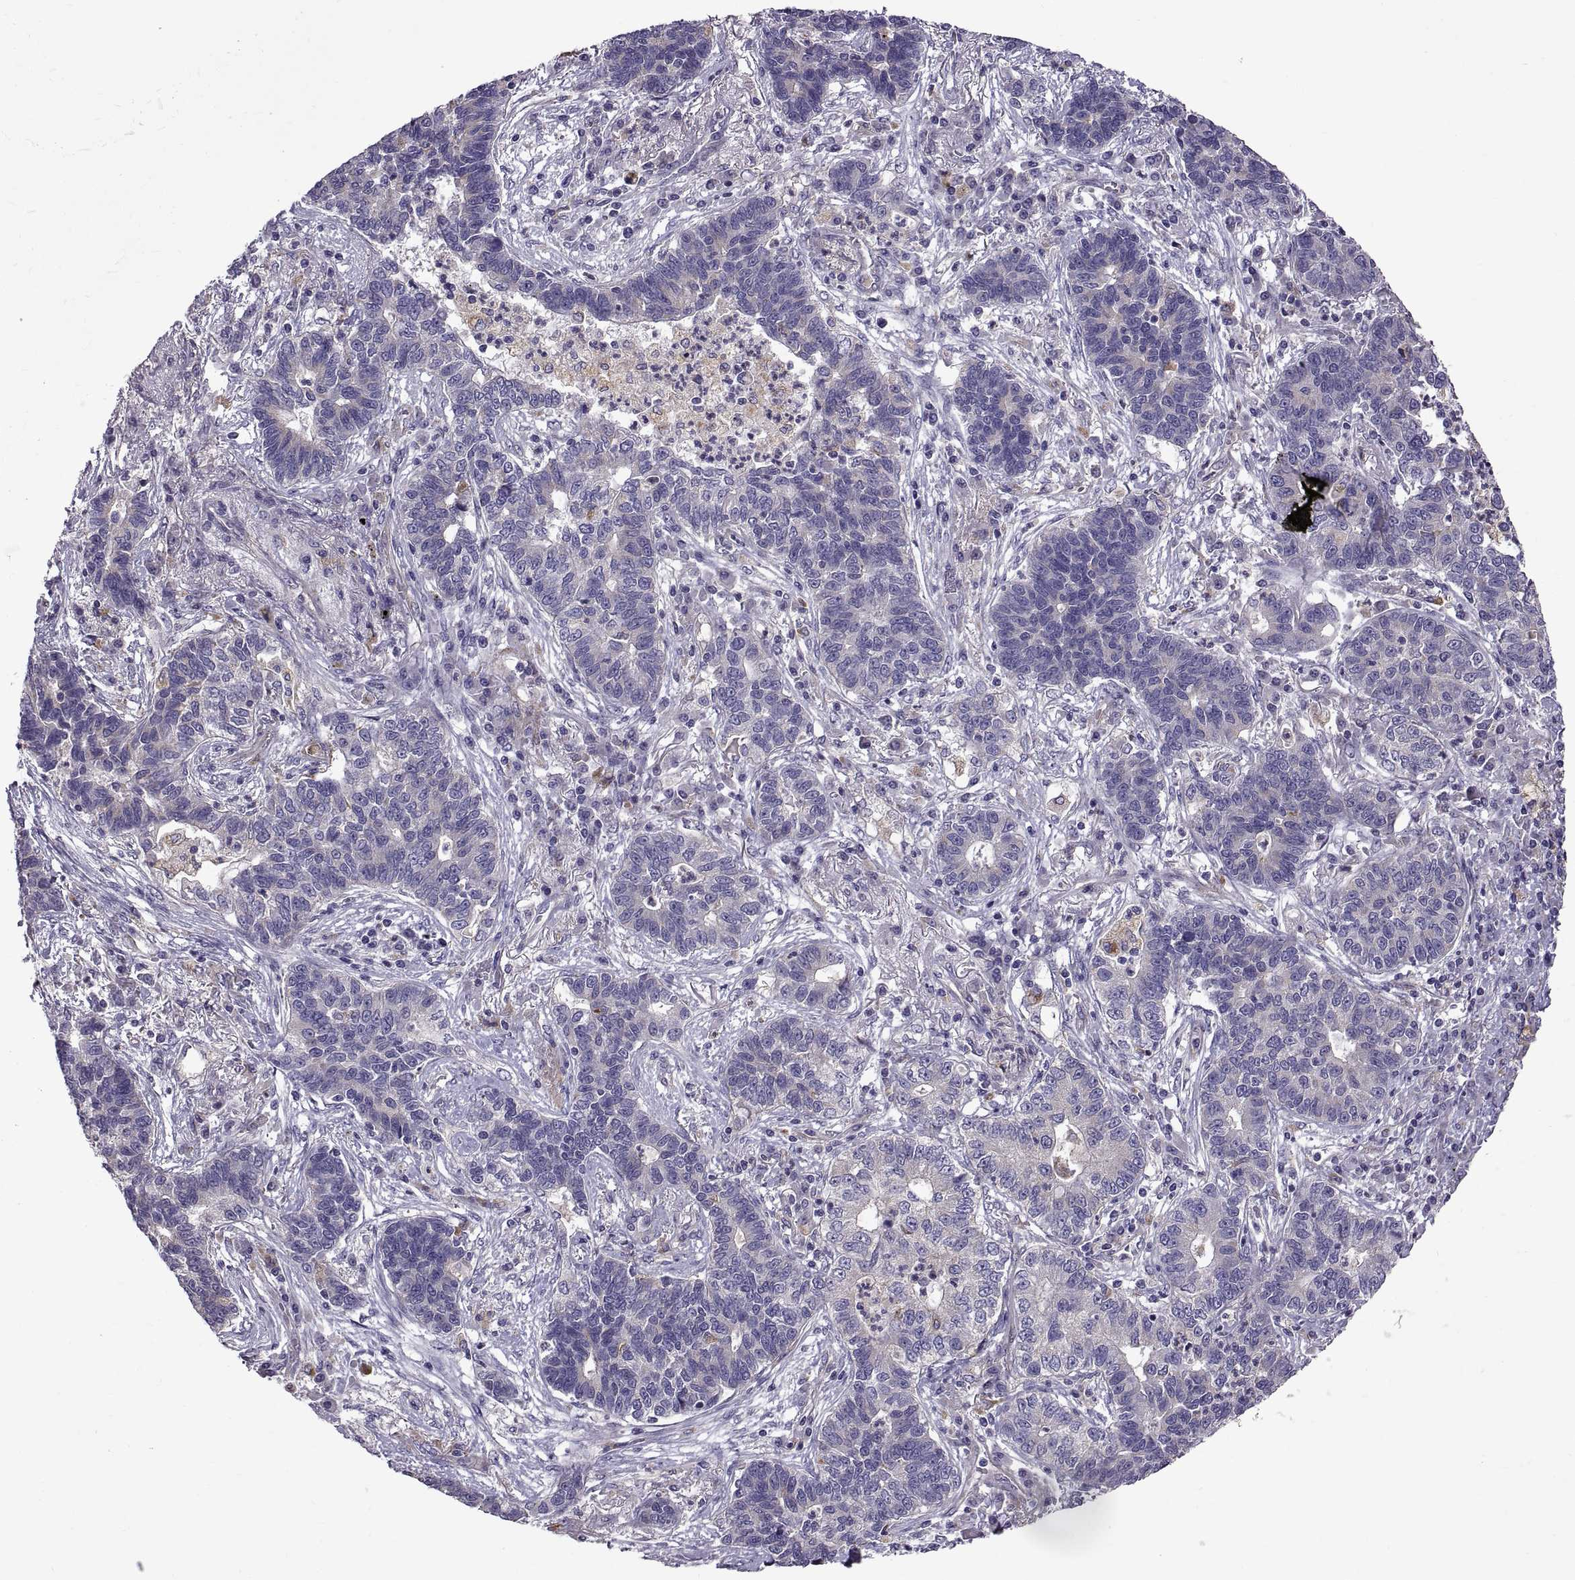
{"staining": {"intensity": "negative", "quantity": "none", "location": "none"}, "tissue": "lung cancer", "cell_type": "Tumor cells", "image_type": "cancer", "snomed": [{"axis": "morphology", "description": "Adenocarcinoma, NOS"}, {"axis": "topography", "description": "Lung"}], "caption": "DAB (3,3'-diaminobenzidine) immunohistochemical staining of lung adenocarcinoma demonstrates no significant positivity in tumor cells. (DAB immunohistochemistry (IHC) with hematoxylin counter stain).", "gene": "ARSL", "patient": {"sex": "female", "age": 57}}